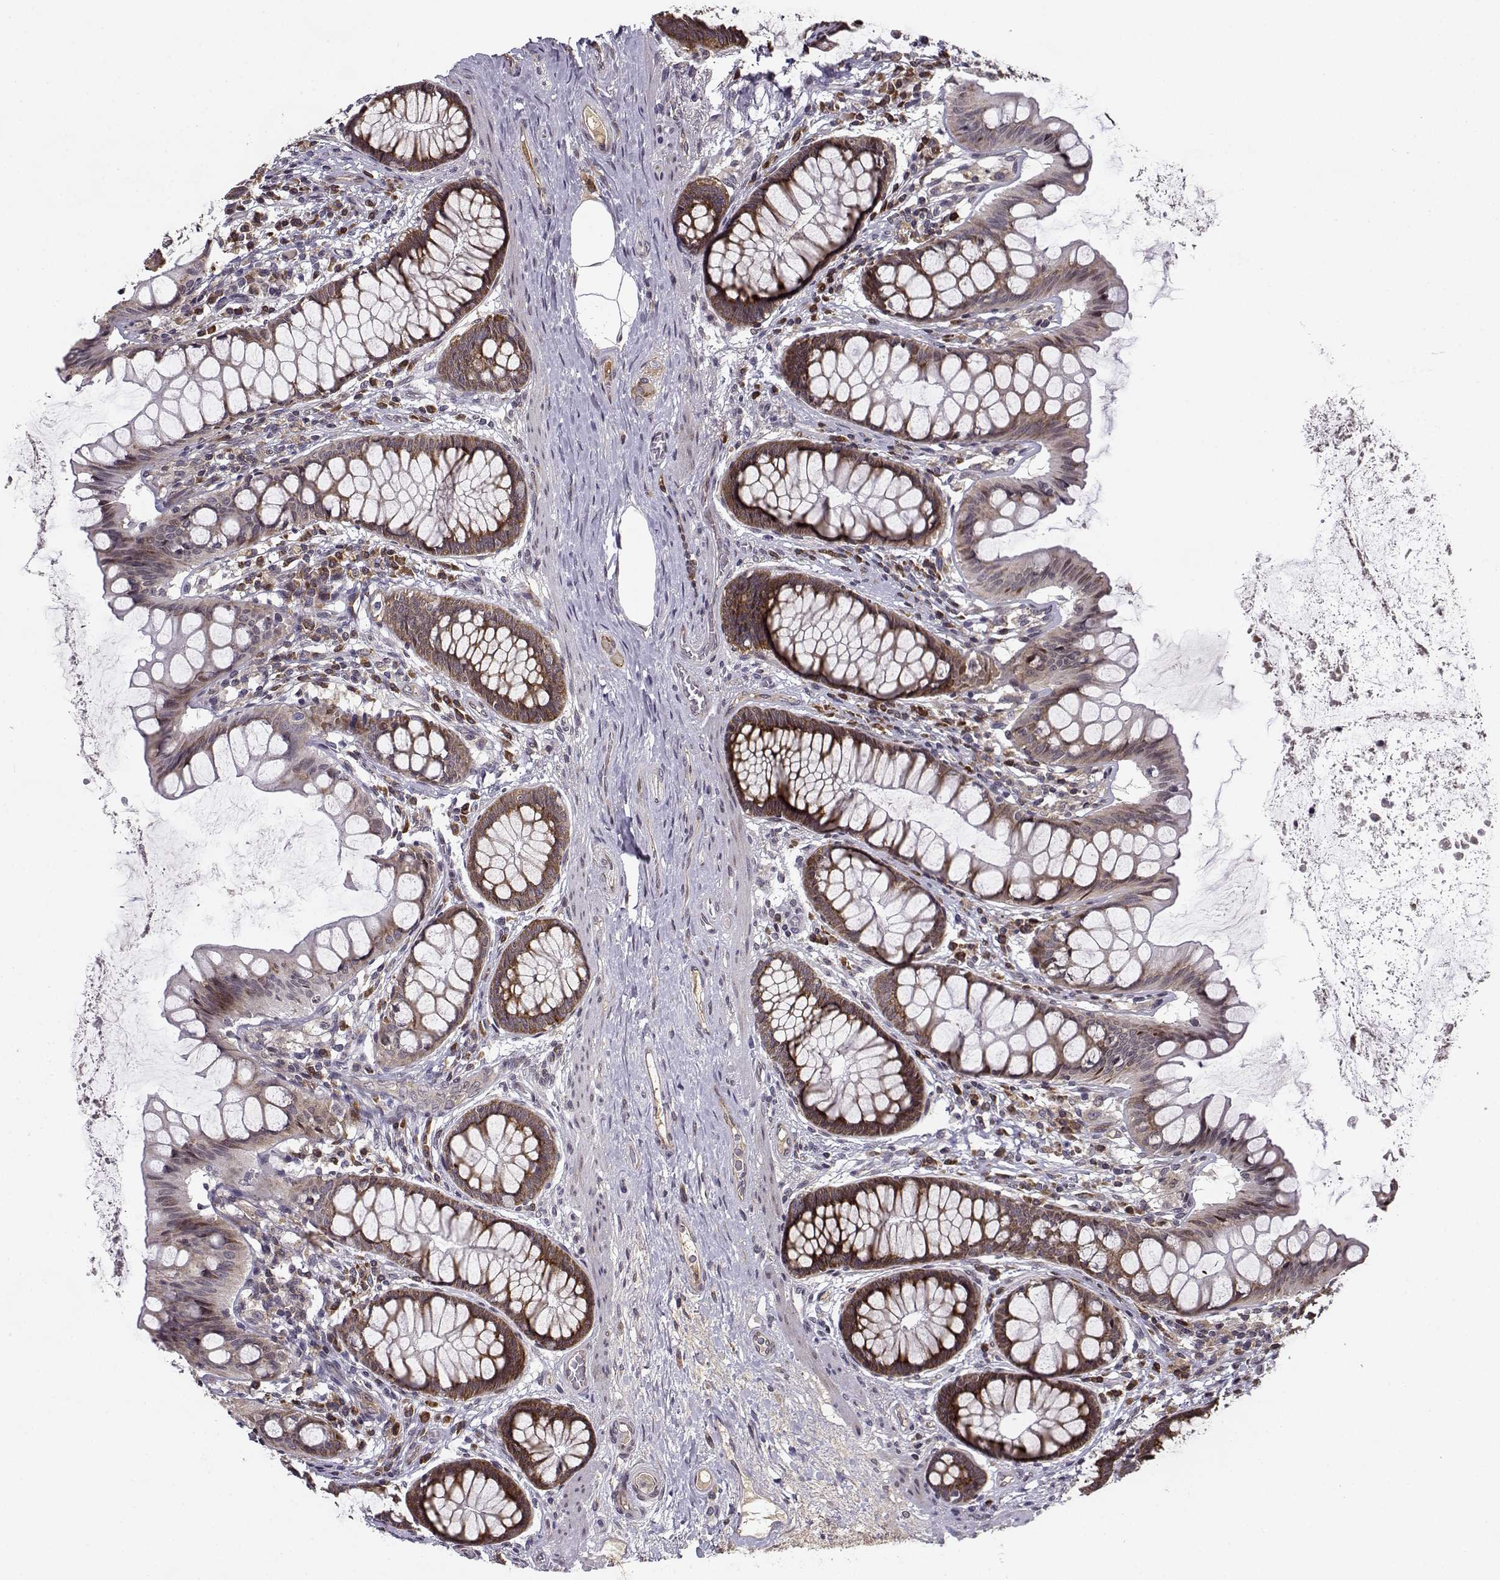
{"staining": {"intensity": "weak", "quantity": "25%-75%", "location": "cytoplasmic/membranous"}, "tissue": "colon", "cell_type": "Endothelial cells", "image_type": "normal", "snomed": [{"axis": "morphology", "description": "Normal tissue, NOS"}, {"axis": "topography", "description": "Colon"}], "caption": "DAB immunohistochemical staining of normal human colon shows weak cytoplasmic/membranous protein positivity in about 25%-75% of endothelial cells.", "gene": "RPL31", "patient": {"sex": "female", "age": 65}}